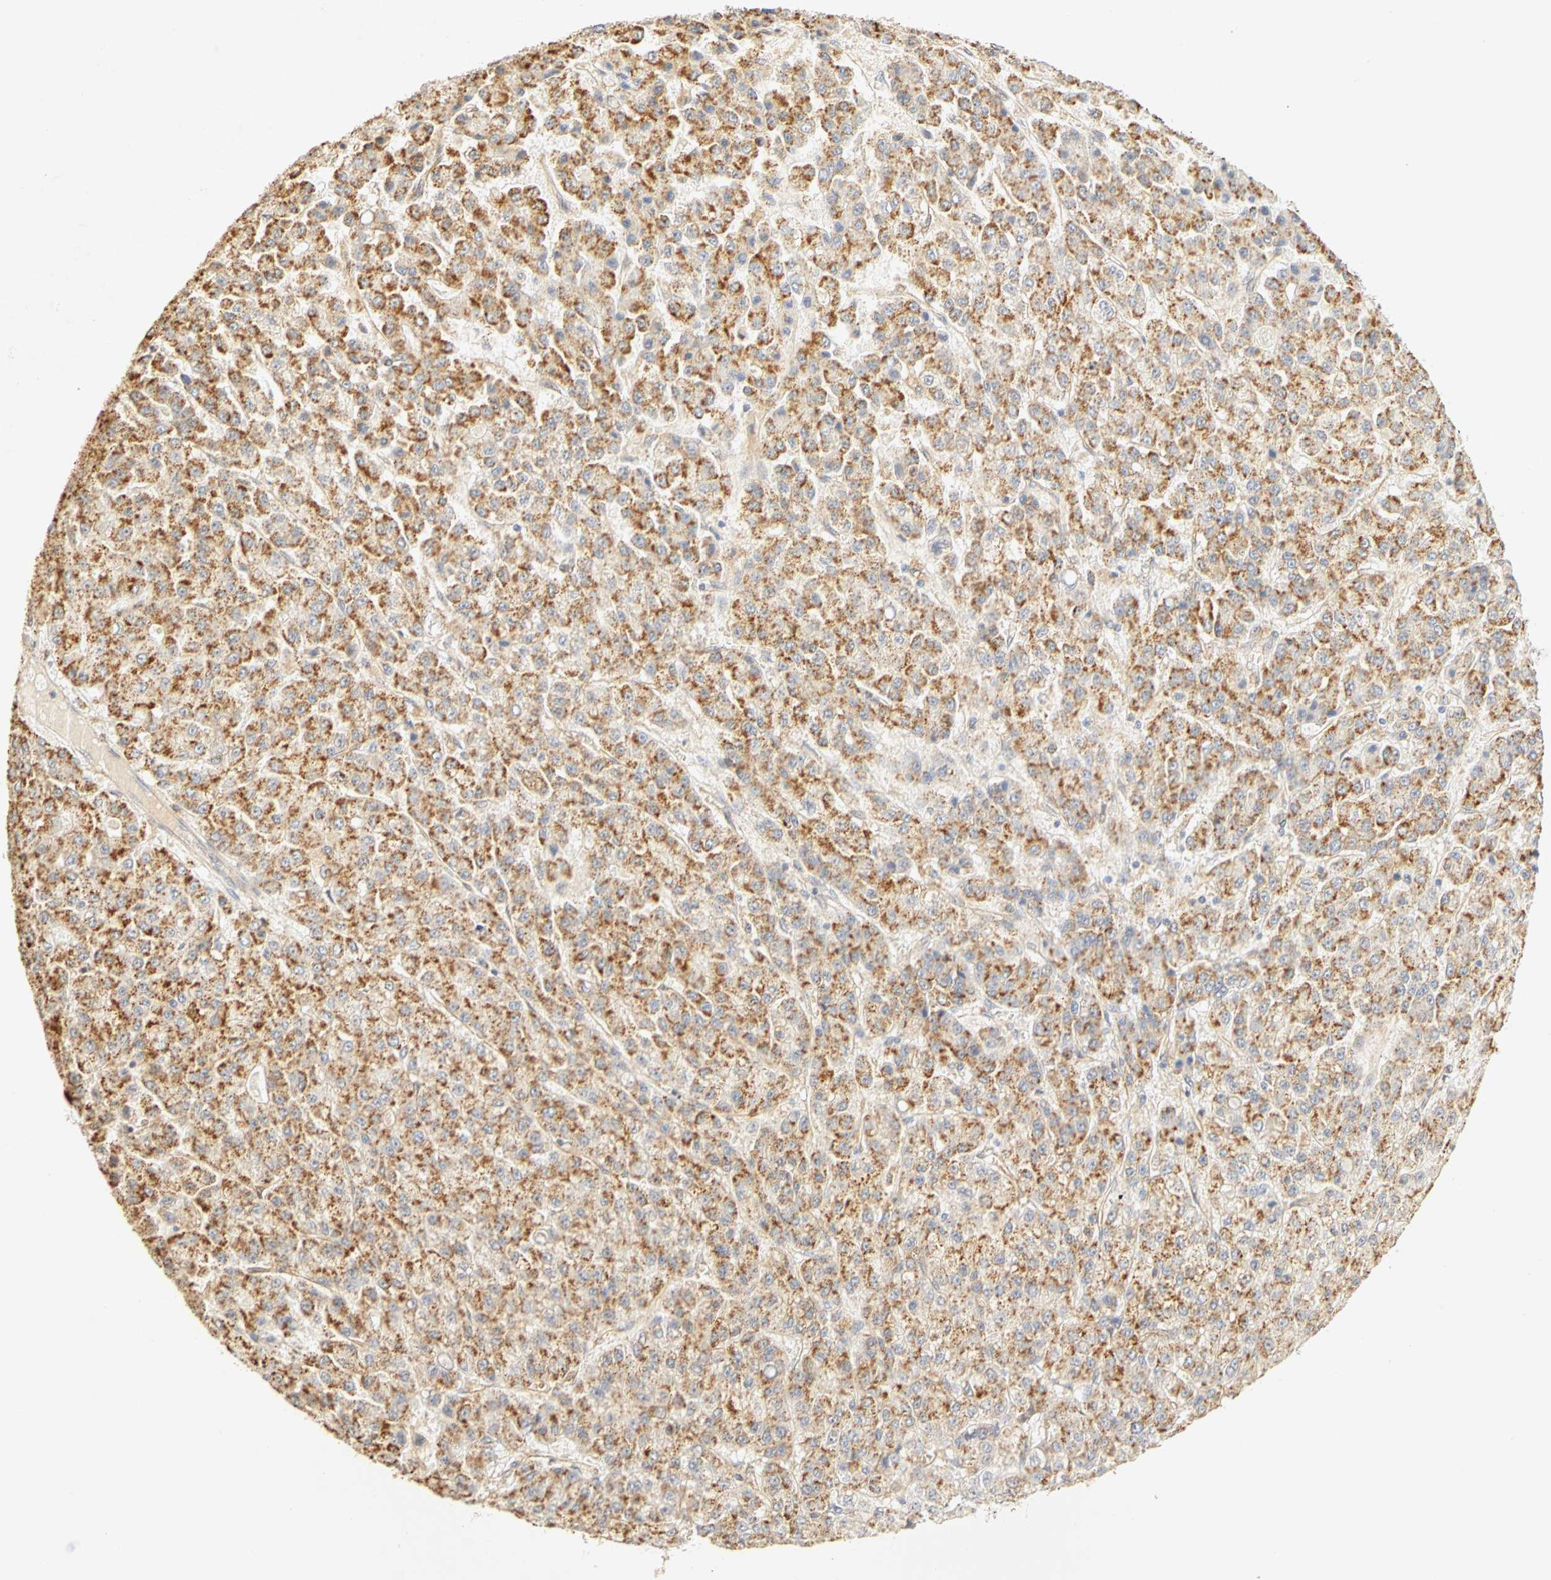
{"staining": {"intensity": "strong", "quantity": ">75%", "location": "cytoplasmic/membranous"}, "tissue": "liver cancer", "cell_type": "Tumor cells", "image_type": "cancer", "snomed": [{"axis": "morphology", "description": "Carcinoma, Hepatocellular, NOS"}, {"axis": "topography", "description": "Liver"}], "caption": "A high-resolution histopathology image shows immunohistochemistry (IHC) staining of hepatocellular carcinoma (liver), which shows strong cytoplasmic/membranous staining in approximately >75% of tumor cells.", "gene": "GNRH2", "patient": {"sex": "male", "age": 70}}